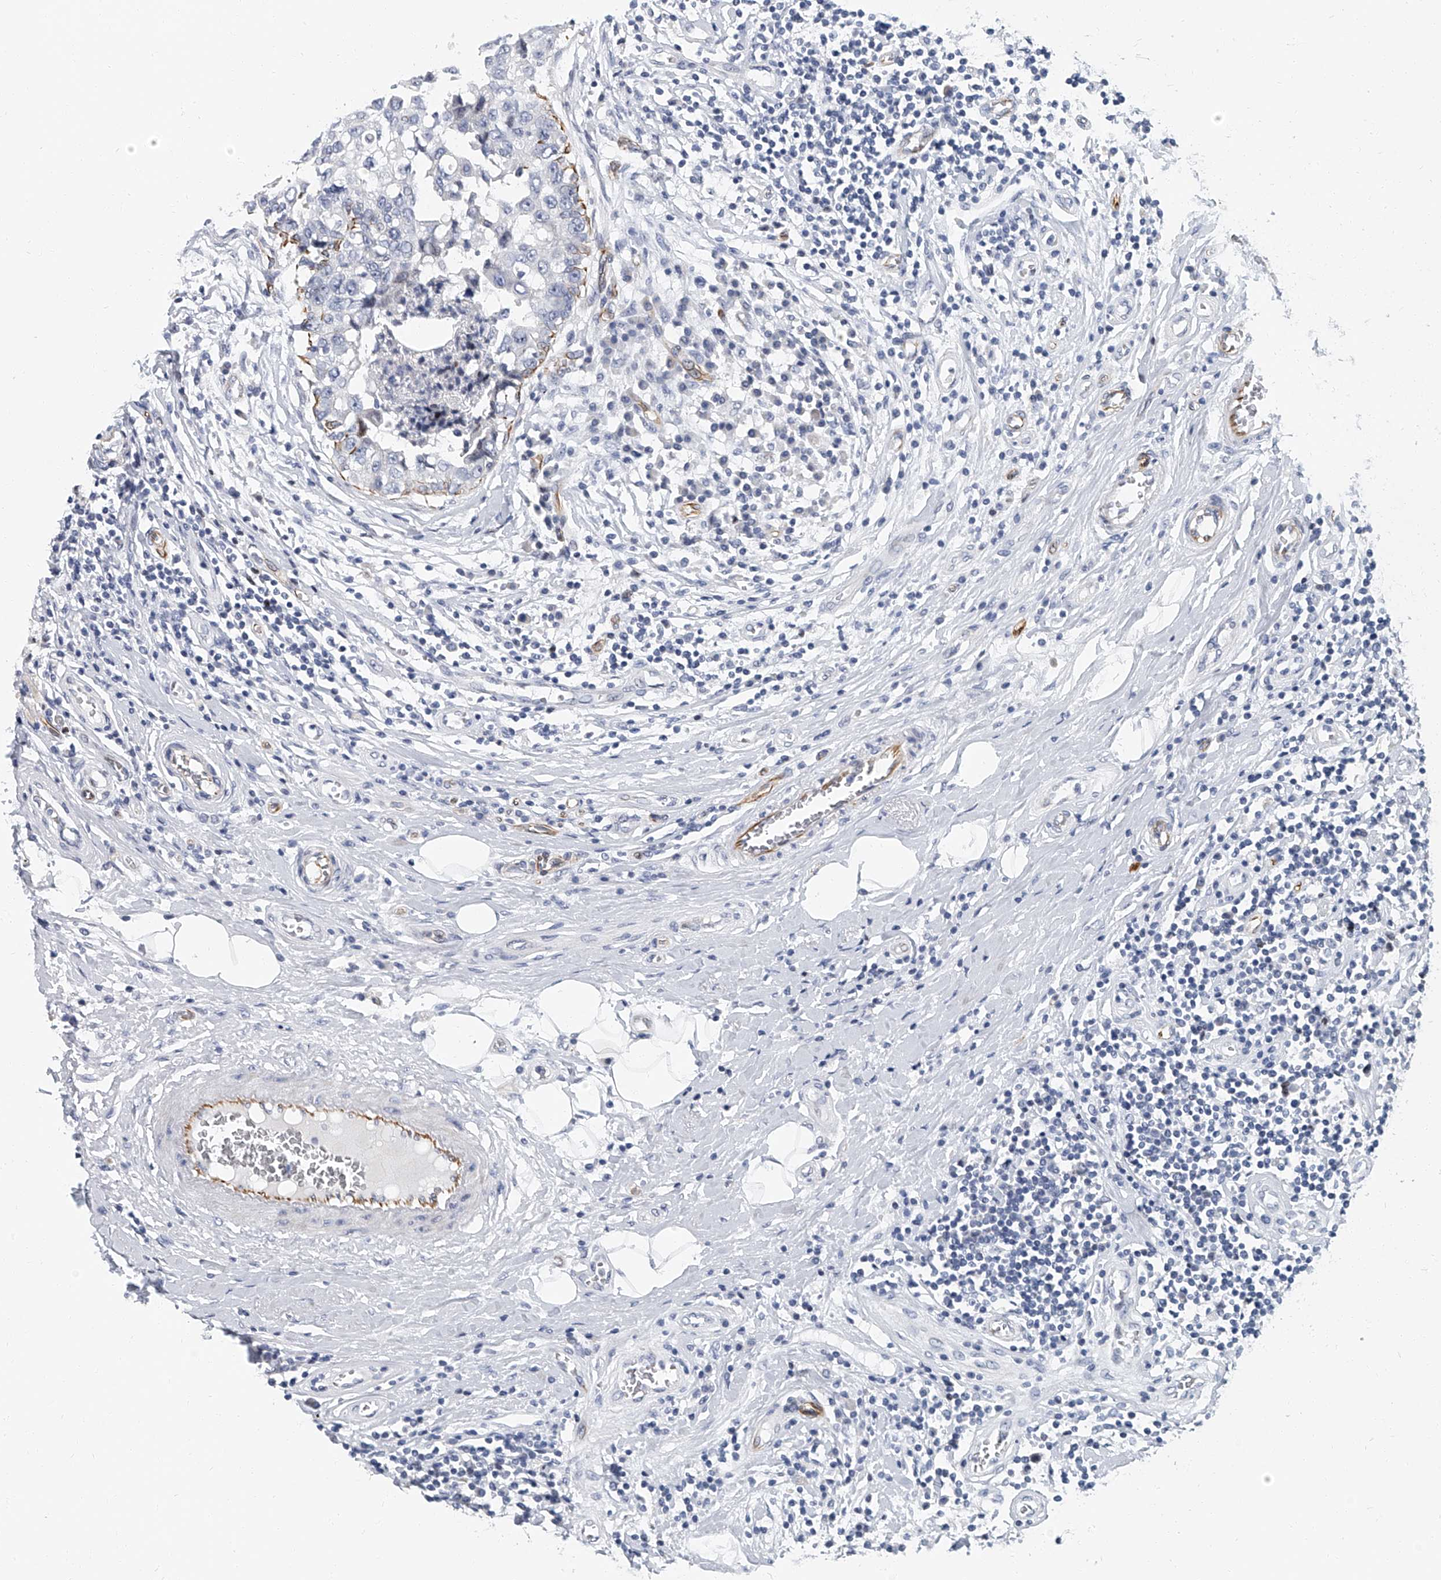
{"staining": {"intensity": "negative", "quantity": "none", "location": "none"}, "tissue": "breast cancer", "cell_type": "Tumor cells", "image_type": "cancer", "snomed": [{"axis": "morphology", "description": "Duct carcinoma"}, {"axis": "topography", "description": "Breast"}], "caption": "Tumor cells show no significant positivity in intraductal carcinoma (breast).", "gene": "KIRREL1", "patient": {"sex": "female", "age": 27}}